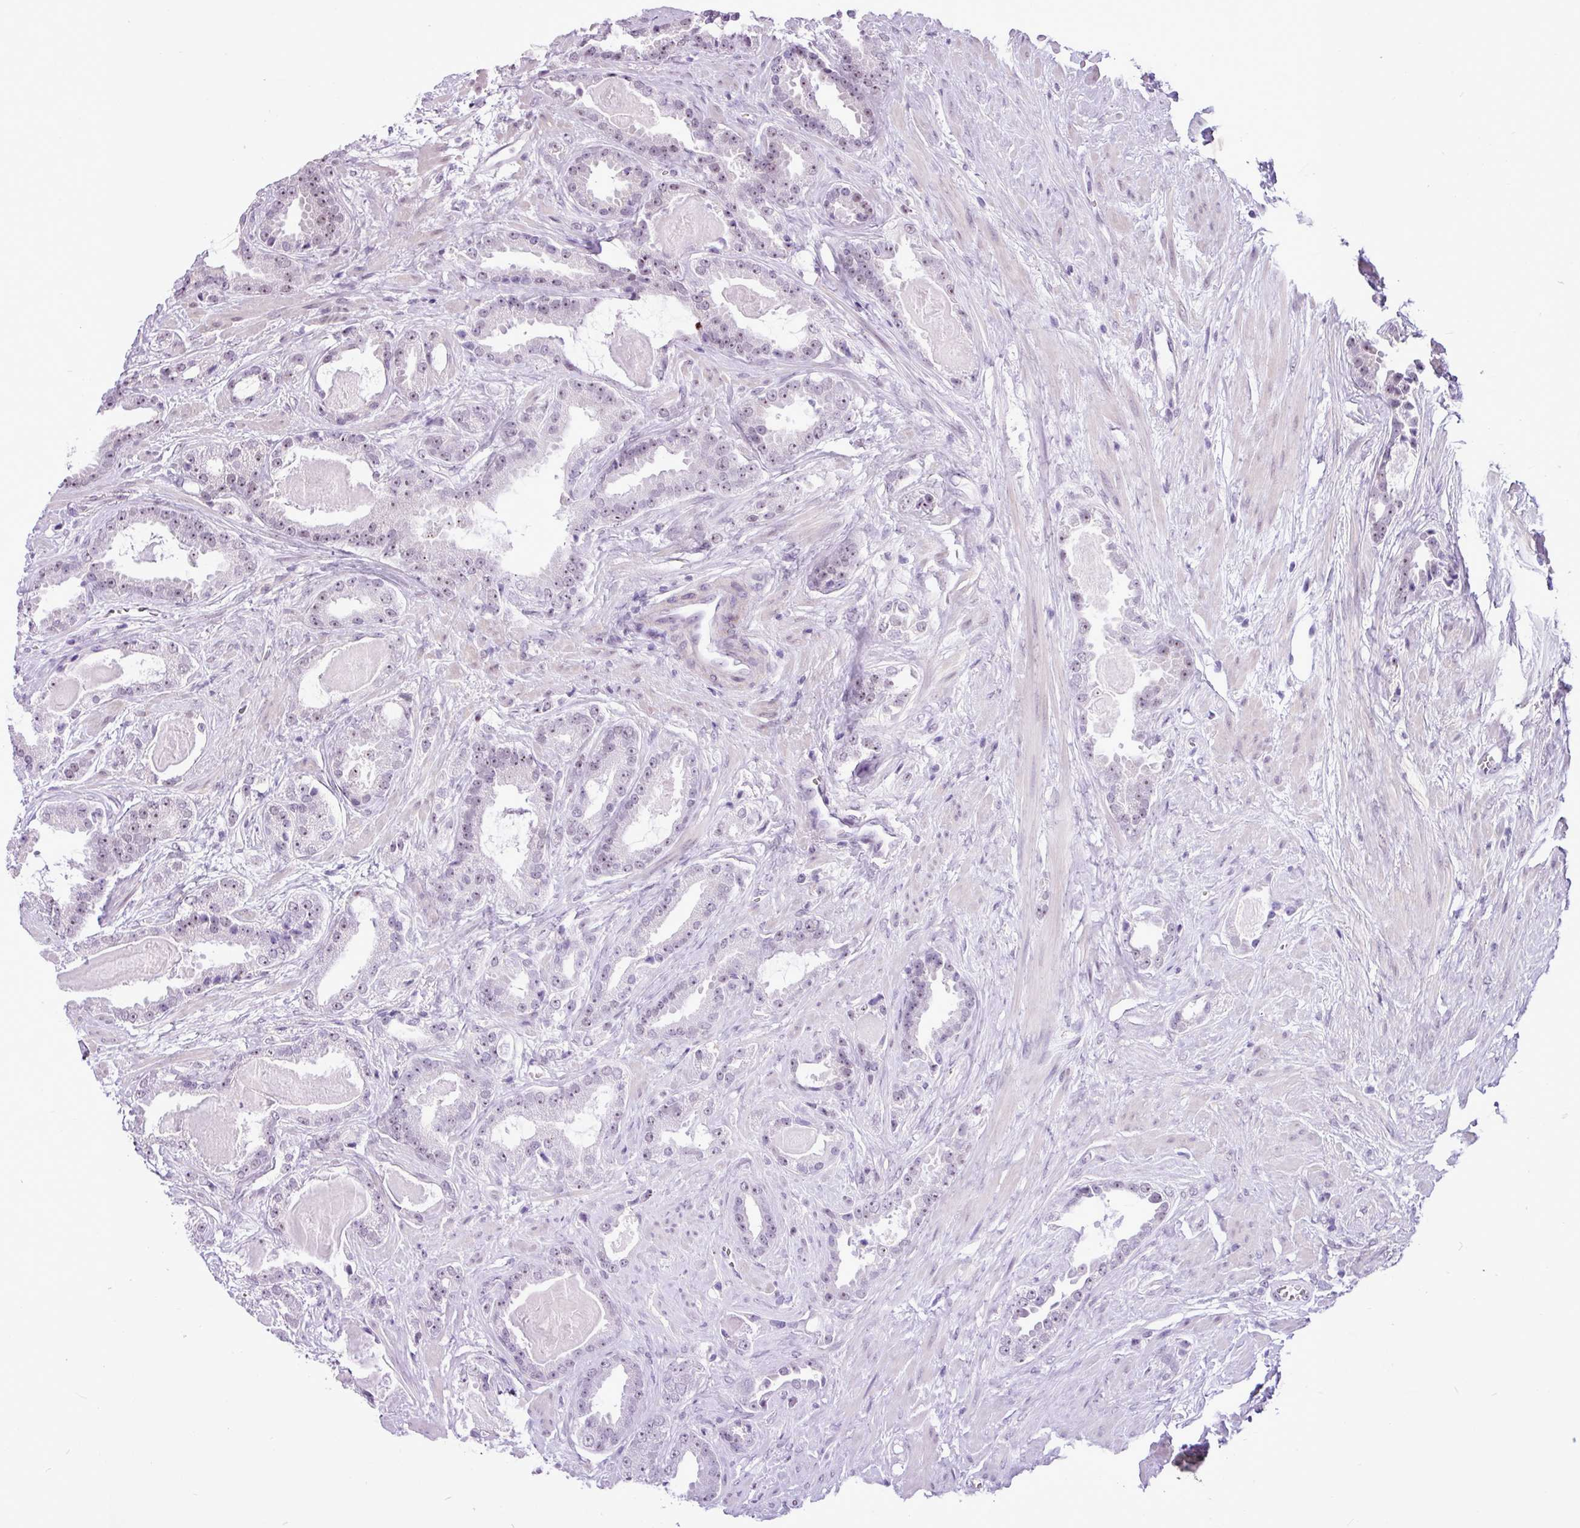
{"staining": {"intensity": "weak", "quantity": "25%-75%", "location": "nuclear"}, "tissue": "prostate cancer", "cell_type": "Tumor cells", "image_type": "cancer", "snomed": [{"axis": "morphology", "description": "Adenocarcinoma, Low grade"}, {"axis": "topography", "description": "Prostate"}], "caption": "Prostate cancer stained with a brown dye reveals weak nuclear positive expression in about 25%-75% of tumor cells.", "gene": "UTP18", "patient": {"sex": "male", "age": 62}}